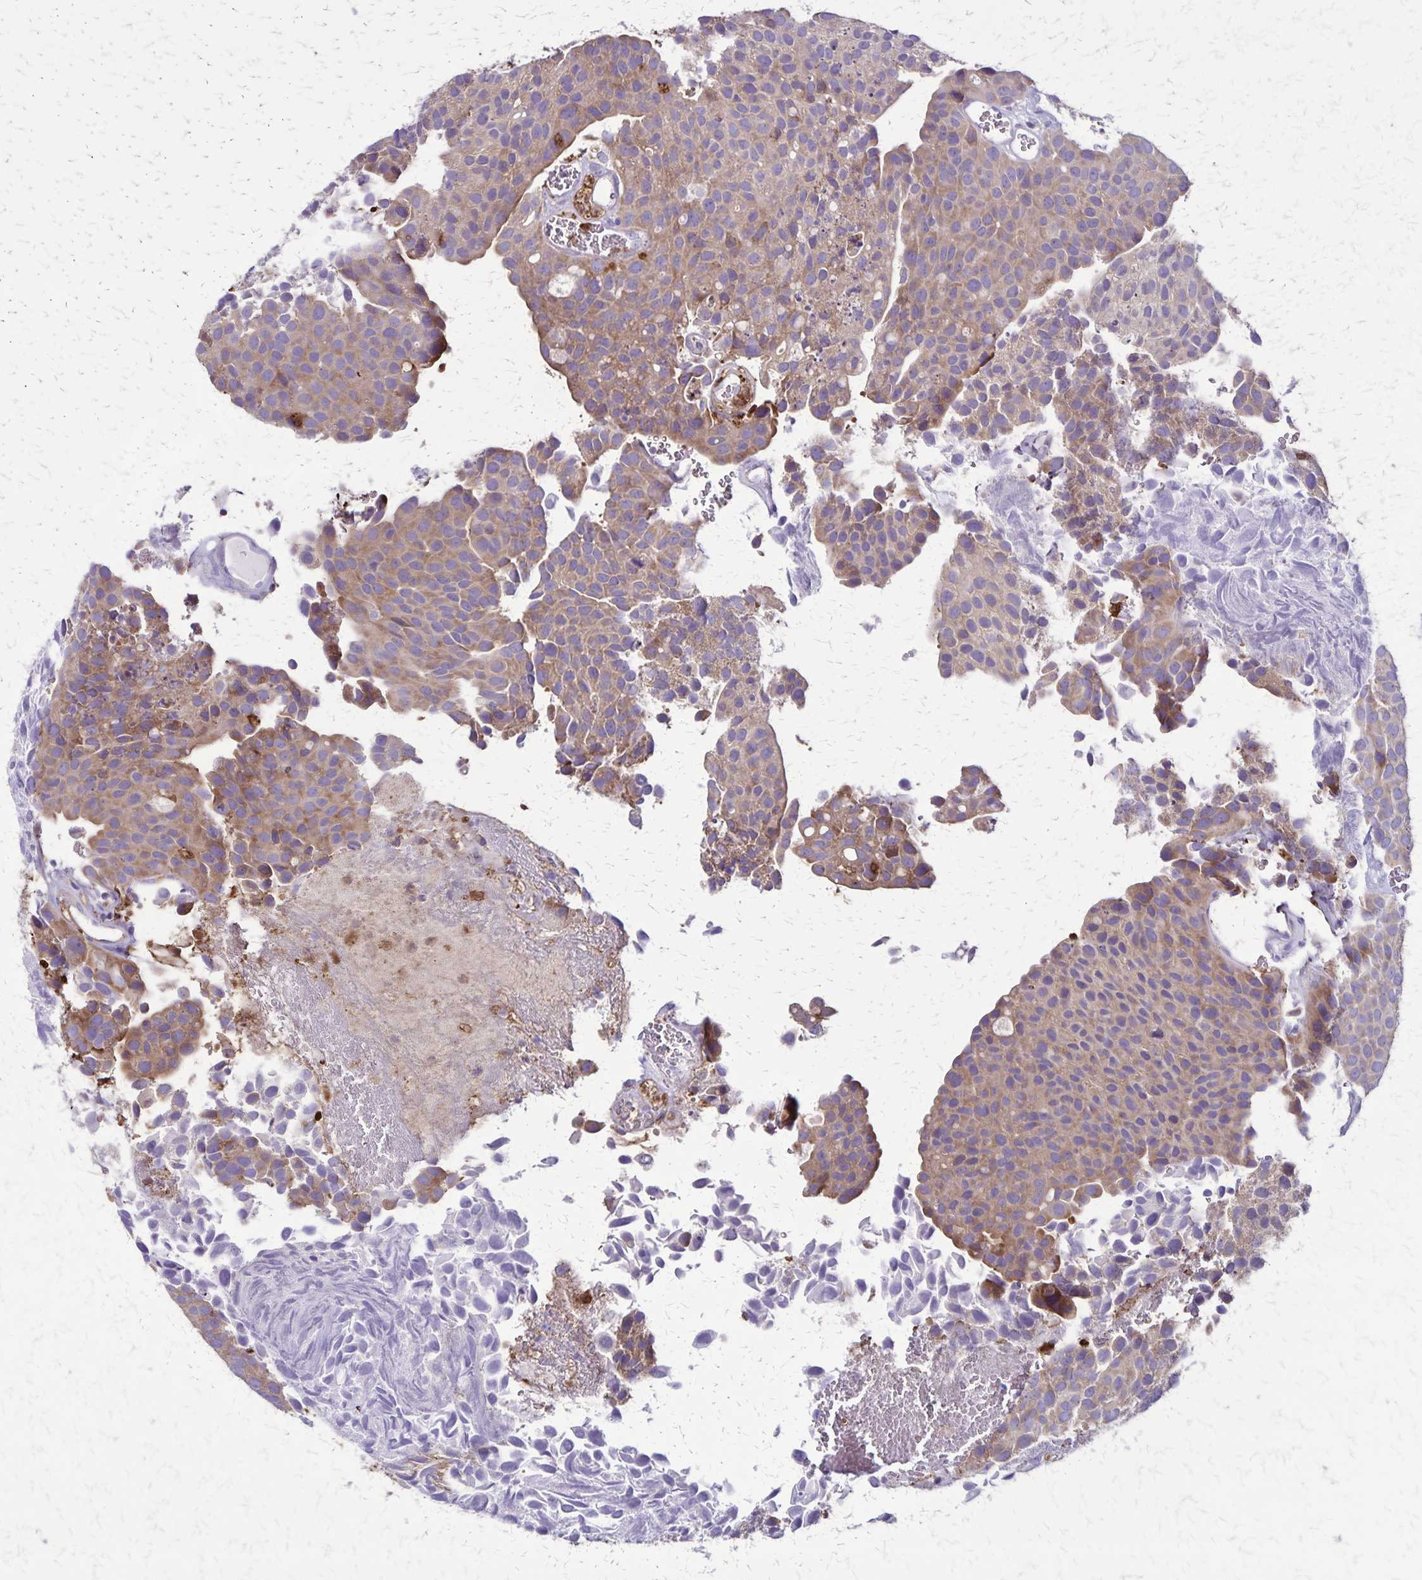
{"staining": {"intensity": "weak", "quantity": "25%-75%", "location": "cytoplasmic/membranous"}, "tissue": "urothelial cancer", "cell_type": "Tumor cells", "image_type": "cancer", "snomed": [{"axis": "morphology", "description": "Urothelial carcinoma, Low grade"}, {"axis": "topography", "description": "Urinary bladder"}], "caption": "The micrograph exhibits a brown stain indicating the presence of a protein in the cytoplasmic/membranous of tumor cells in urothelial cancer. Using DAB (3,3'-diaminobenzidine) (brown) and hematoxylin (blue) stains, captured at high magnification using brightfield microscopy.", "gene": "ULBP3", "patient": {"sex": "female", "age": 69}}